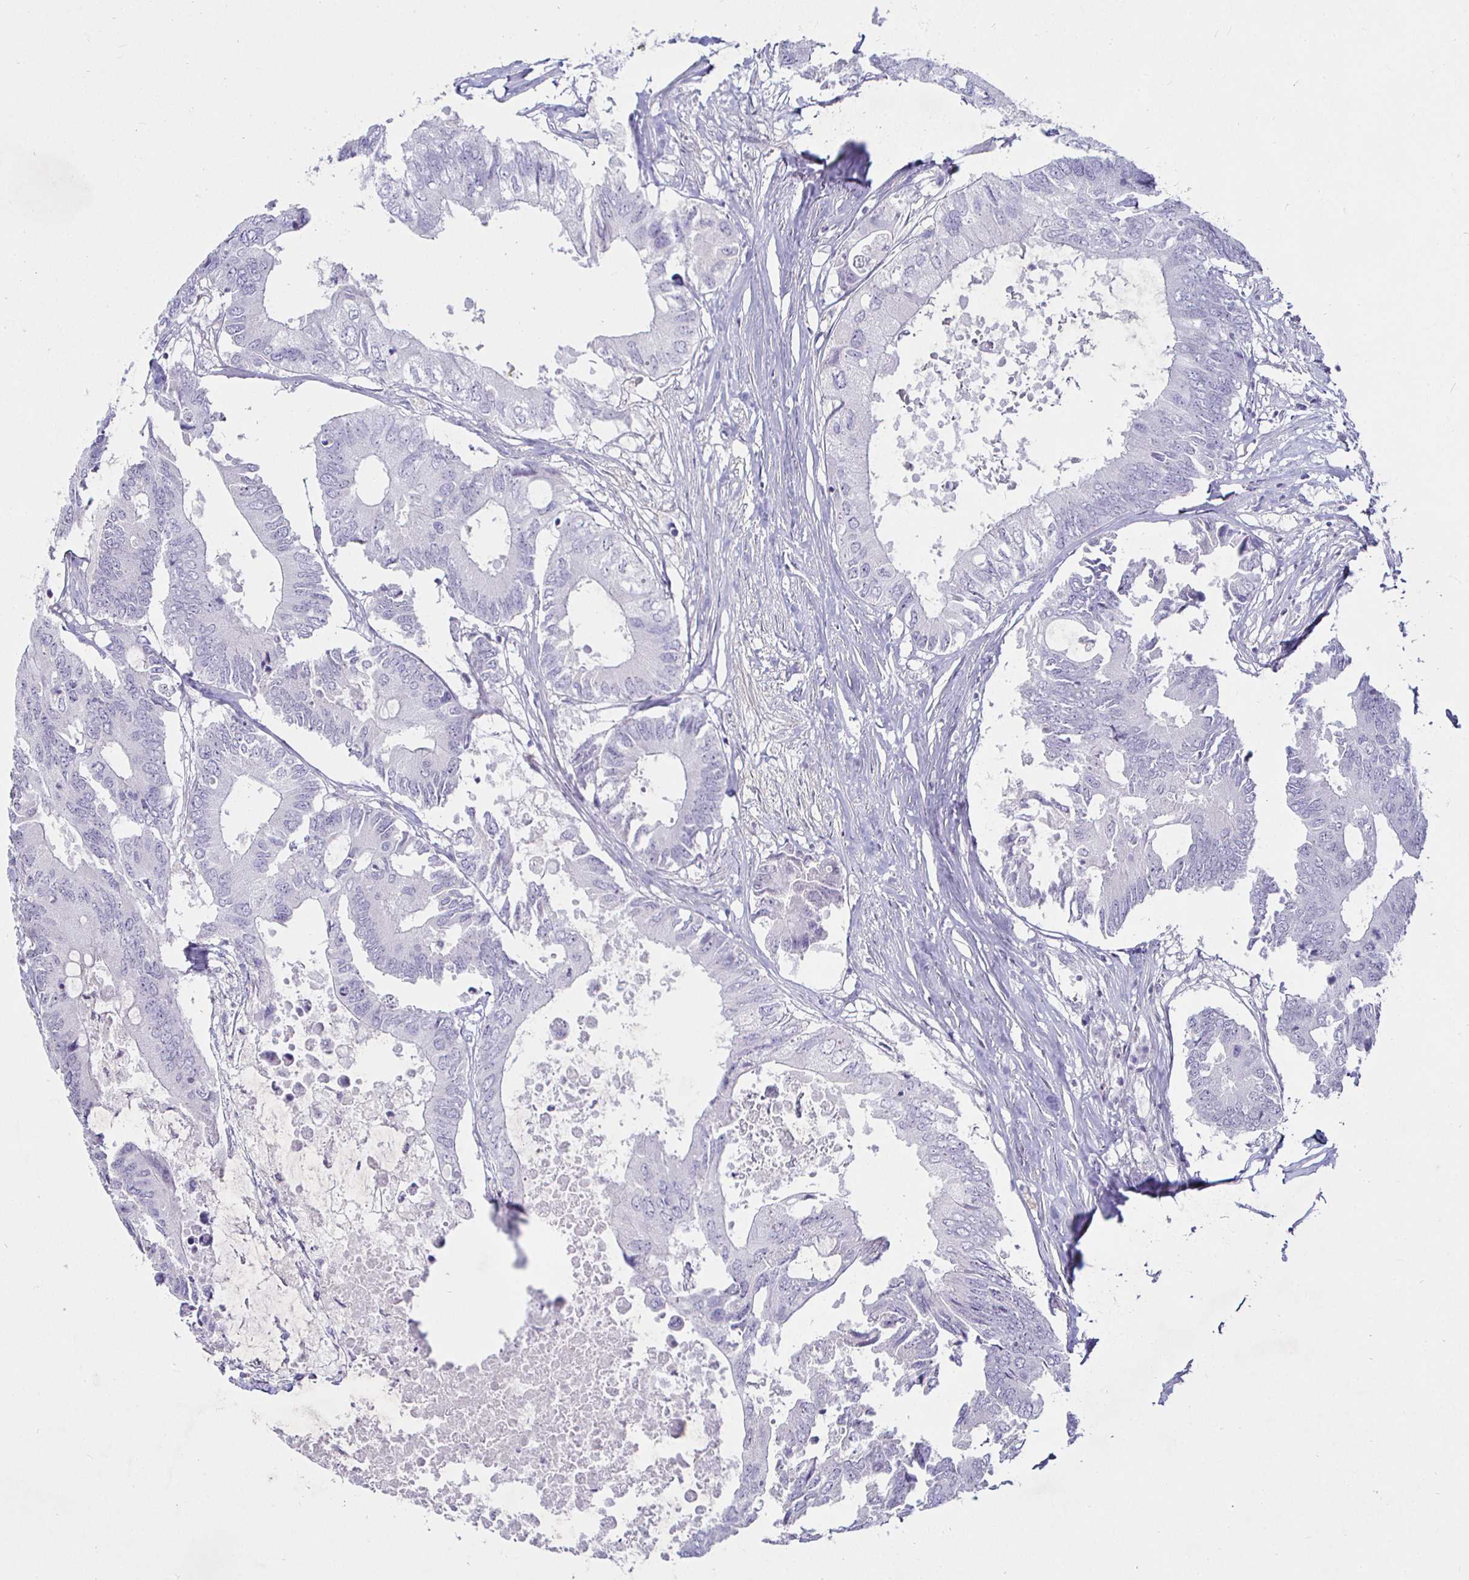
{"staining": {"intensity": "negative", "quantity": "none", "location": "none"}, "tissue": "colorectal cancer", "cell_type": "Tumor cells", "image_type": "cancer", "snomed": [{"axis": "morphology", "description": "Adenocarcinoma, NOS"}, {"axis": "topography", "description": "Colon"}], "caption": "This is an IHC image of human colorectal cancer (adenocarcinoma). There is no positivity in tumor cells.", "gene": "MLH1", "patient": {"sex": "male", "age": 71}}